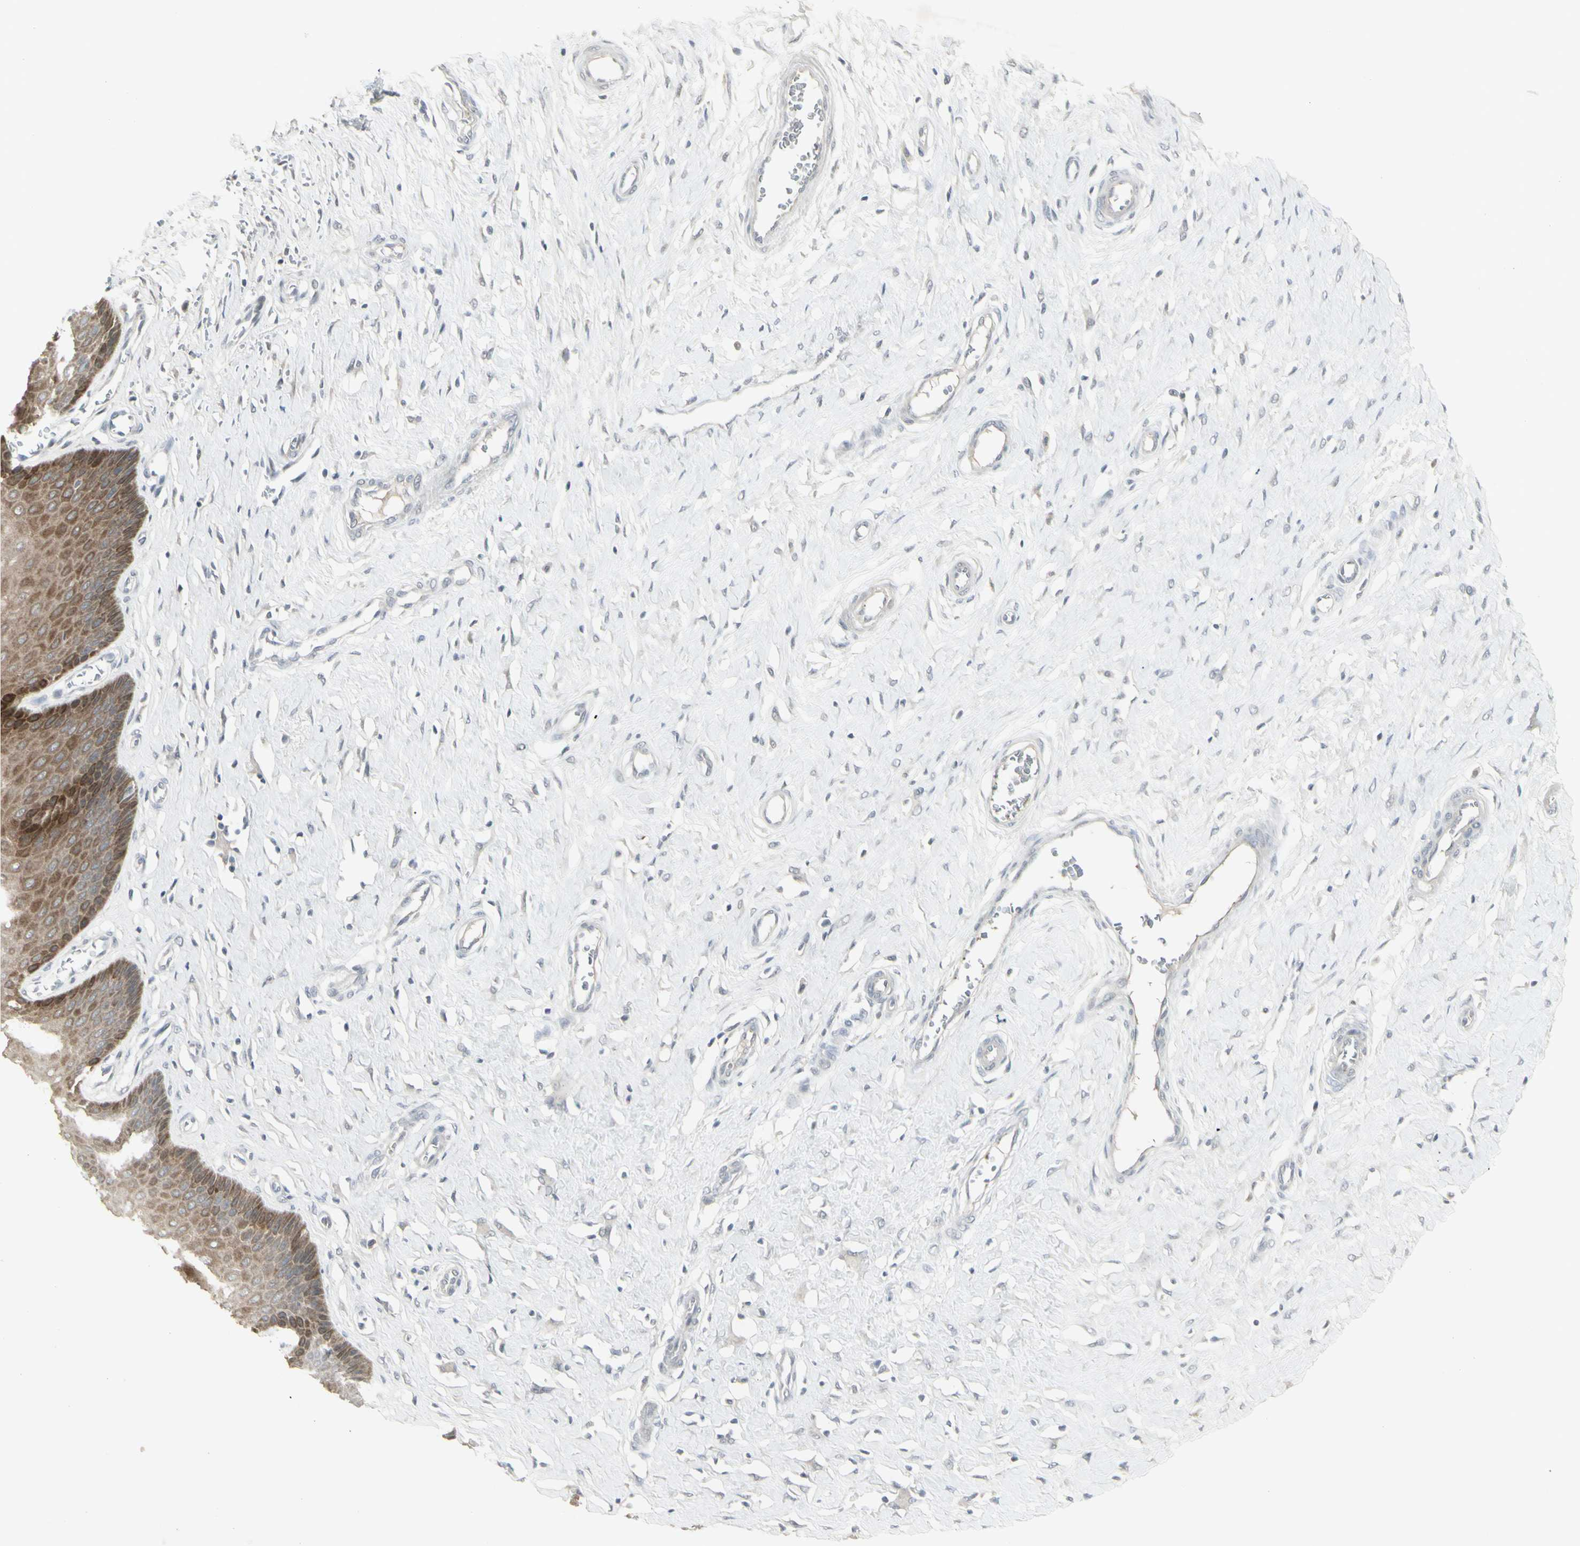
{"staining": {"intensity": "strong", "quantity": ">75%", "location": "cytoplasmic/membranous"}, "tissue": "cervix", "cell_type": "Glandular cells", "image_type": "normal", "snomed": [{"axis": "morphology", "description": "Normal tissue, NOS"}, {"axis": "topography", "description": "Cervix"}], "caption": "This photomicrograph exhibits immunohistochemistry (IHC) staining of unremarkable cervix, with high strong cytoplasmic/membranous expression in approximately >75% of glandular cells.", "gene": "C1orf116", "patient": {"sex": "female", "age": 55}}